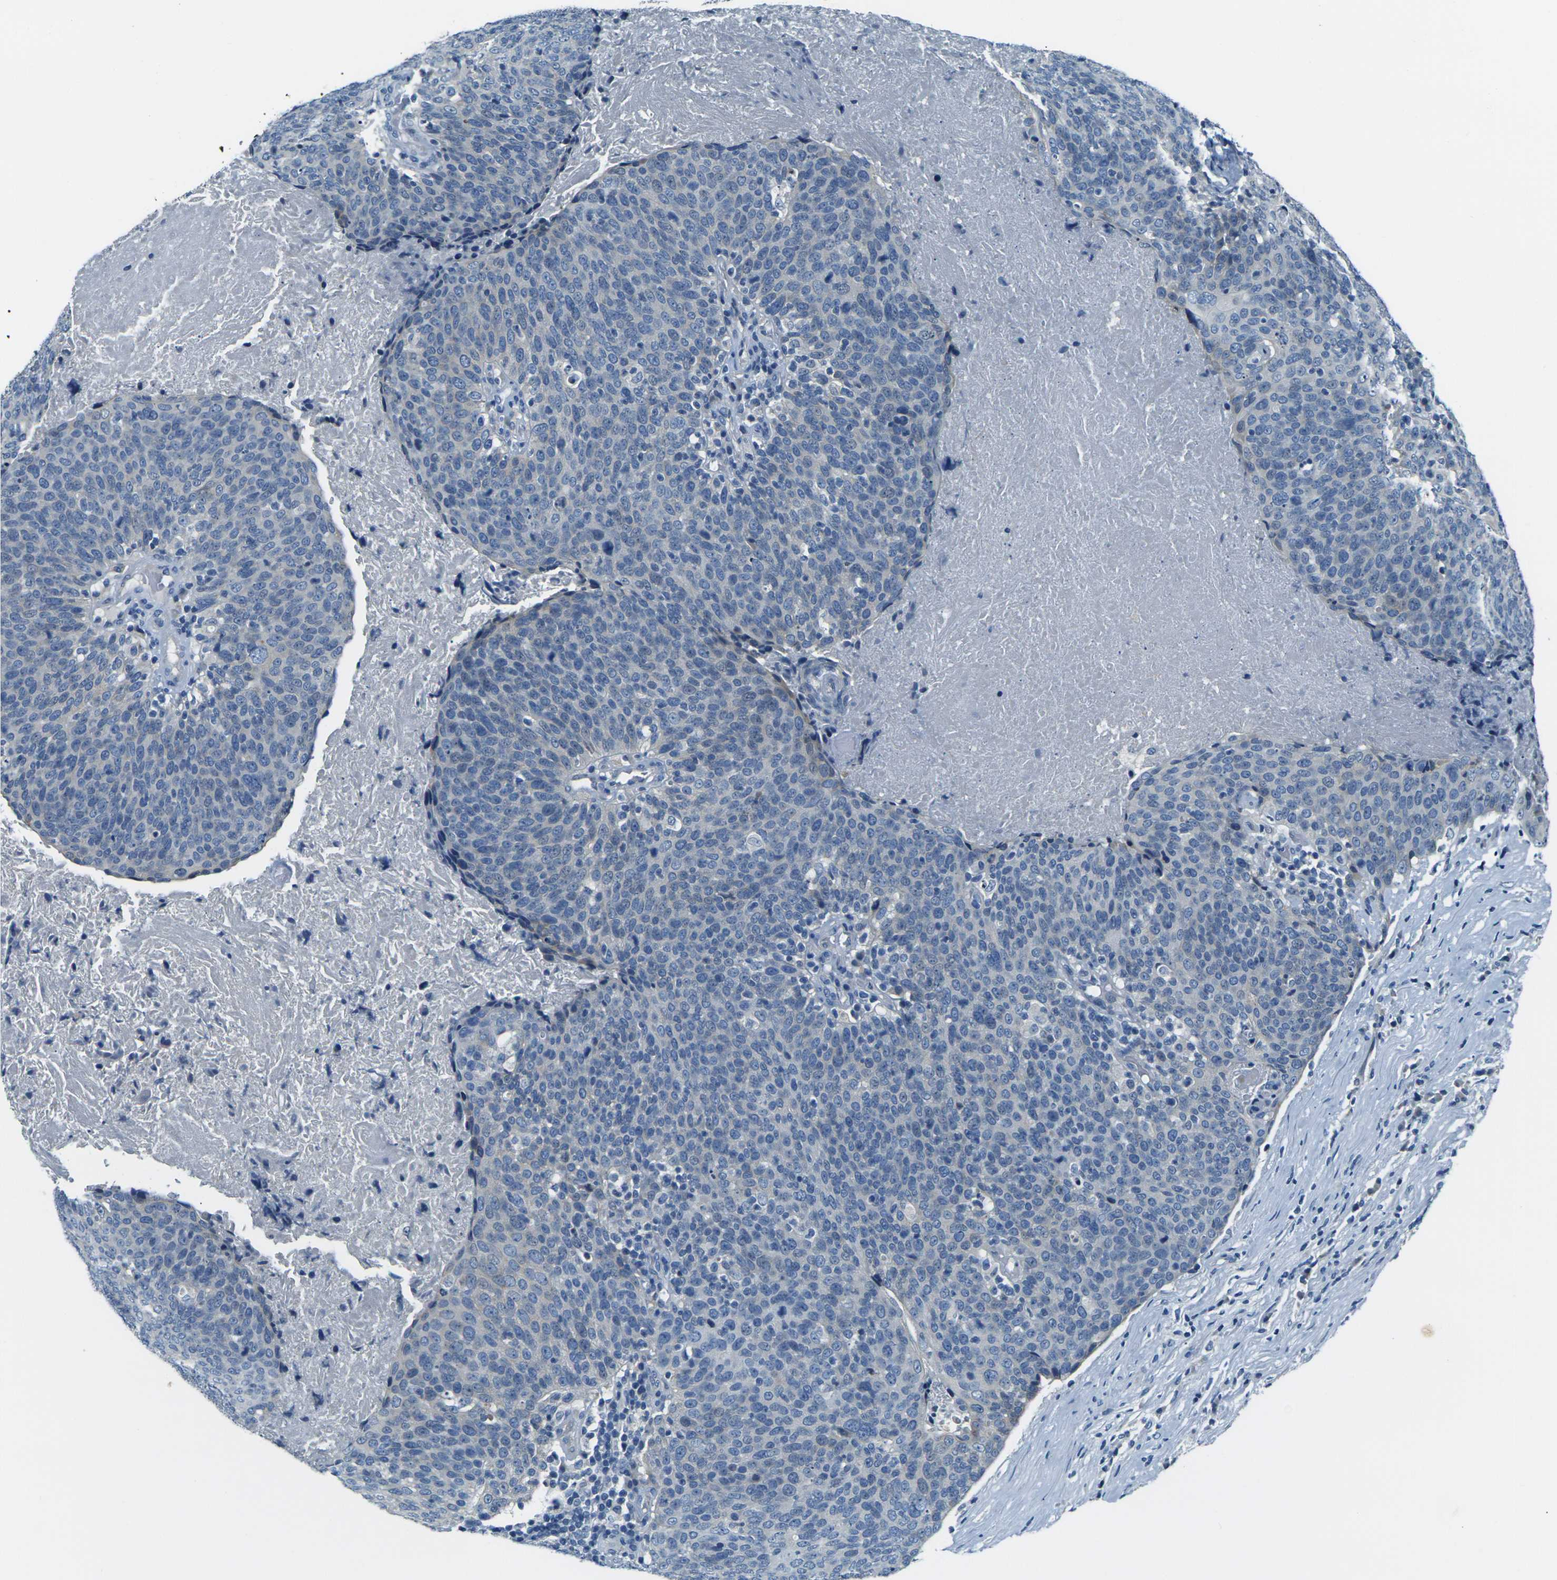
{"staining": {"intensity": "negative", "quantity": "none", "location": "none"}, "tissue": "head and neck cancer", "cell_type": "Tumor cells", "image_type": "cancer", "snomed": [{"axis": "morphology", "description": "Squamous cell carcinoma, NOS"}, {"axis": "morphology", "description": "Squamous cell carcinoma, metastatic, NOS"}, {"axis": "topography", "description": "Lymph node"}, {"axis": "topography", "description": "Head-Neck"}], "caption": "IHC photomicrograph of neoplastic tissue: human metastatic squamous cell carcinoma (head and neck) stained with DAB (3,3'-diaminobenzidine) reveals no significant protein staining in tumor cells.", "gene": "SHISAL2B", "patient": {"sex": "male", "age": 62}}